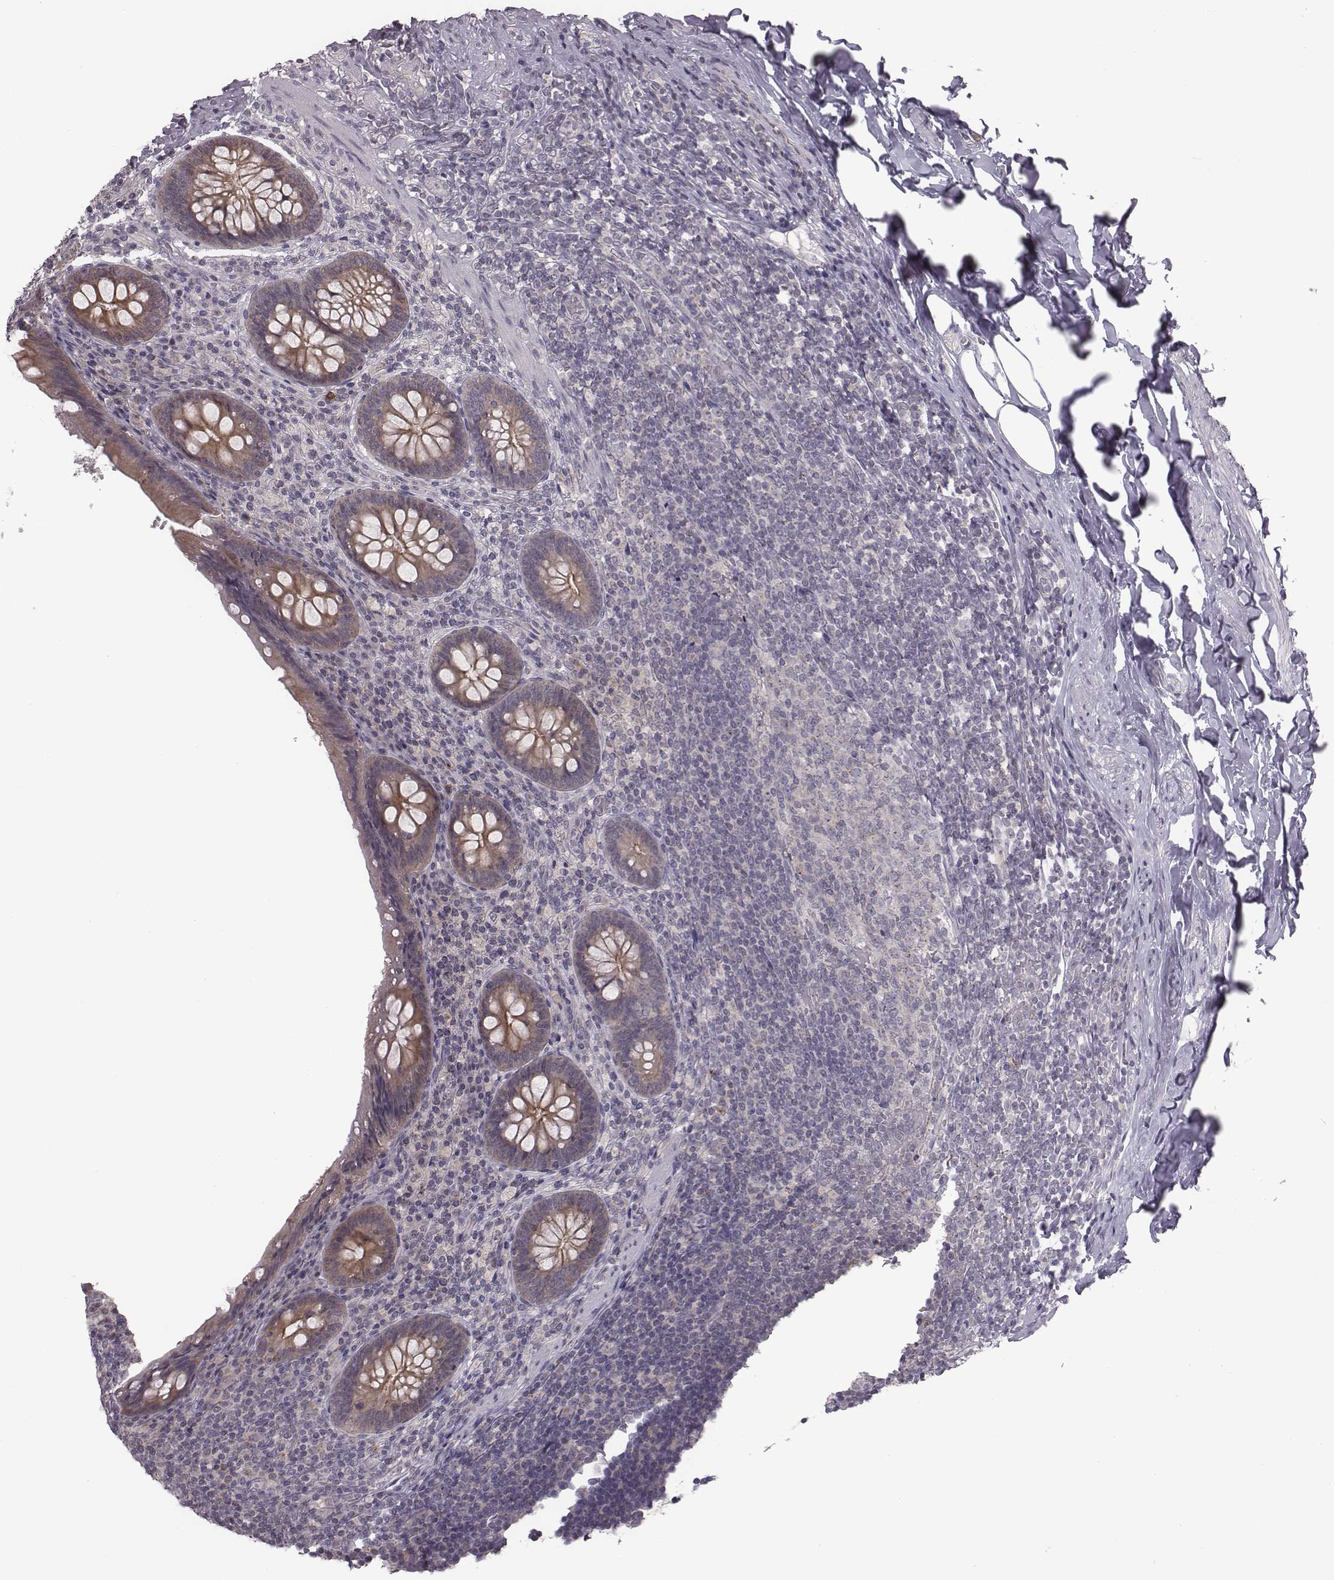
{"staining": {"intensity": "moderate", "quantity": ">75%", "location": "cytoplasmic/membranous"}, "tissue": "appendix", "cell_type": "Glandular cells", "image_type": "normal", "snomed": [{"axis": "morphology", "description": "Normal tissue, NOS"}, {"axis": "topography", "description": "Appendix"}], "caption": "Immunohistochemistry (IHC) histopathology image of unremarkable appendix: human appendix stained using IHC demonstrates medium levels of moderate protein expression localized specifically in the cytoplasmic/membranous of glandular cells, appearing as a cytoplasmic/membranous brown color.", "gene": "BICDL1", "patient": {"sex": "male", "age": 47}}